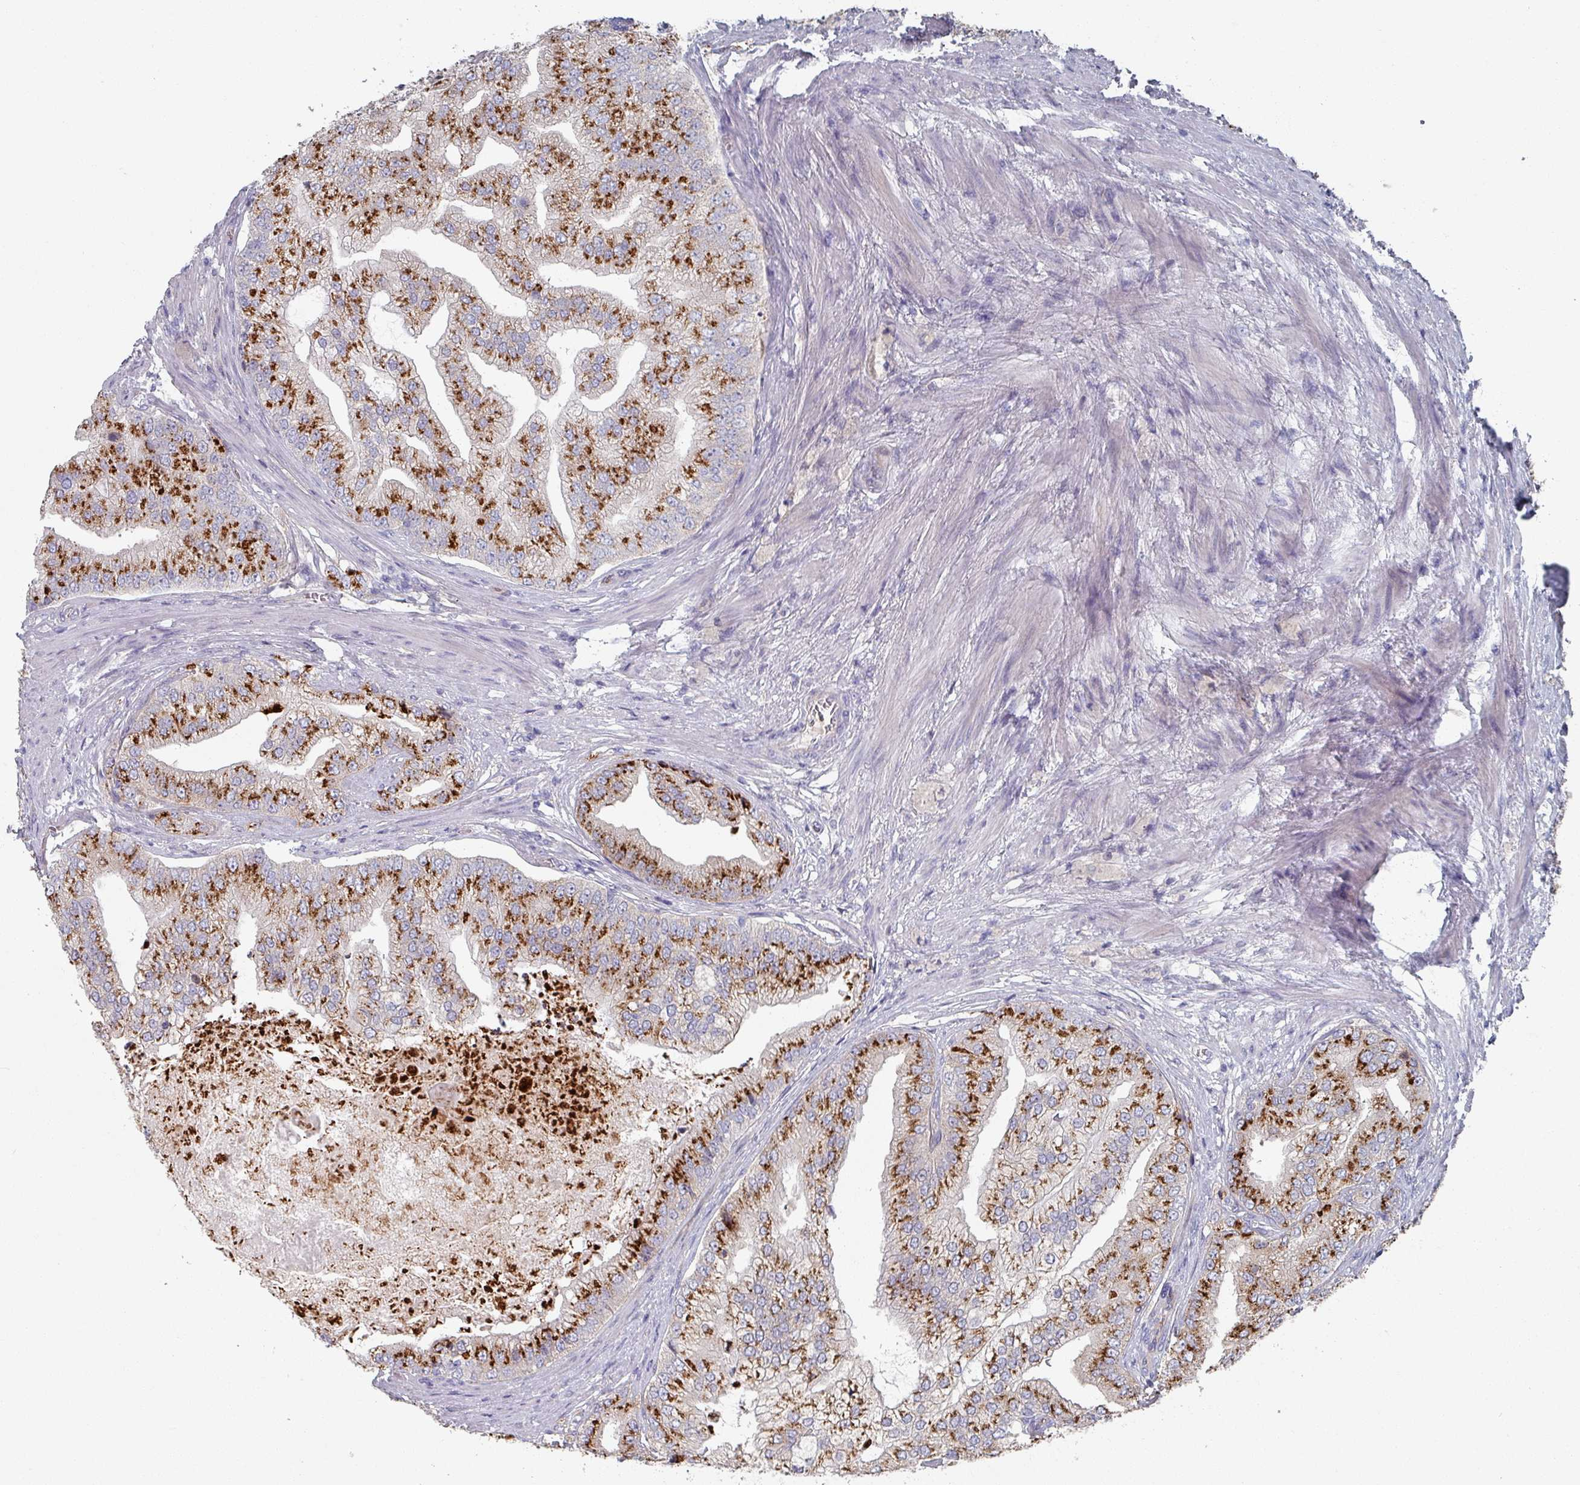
{"staining": {"intensity": "strong", "quantity": ">75%", "location": "cytoplasmic/membranous"}, "tissue": "prostate cancer", "cell_type": "Tumor cells", "image_type": "cancer", "snomed": [{"axis": "morphology", "description": "Adenocarcinoma, High grade"}, {"axis": "topography", "description": "Prostate"}], "caption": "Immunohistochemical staining of prostate cancer (adenocarcinoma (high-grade)) shows high levels of strong cytoplasmic/membranous protein positivity in about >75% of tumor cells. Immunohistochemistry (ihc) stains the protein of interest in brown and the nuclei are stained blue.", "gene": "EFL1", "patient": {"sex": "male", "age": 70}}